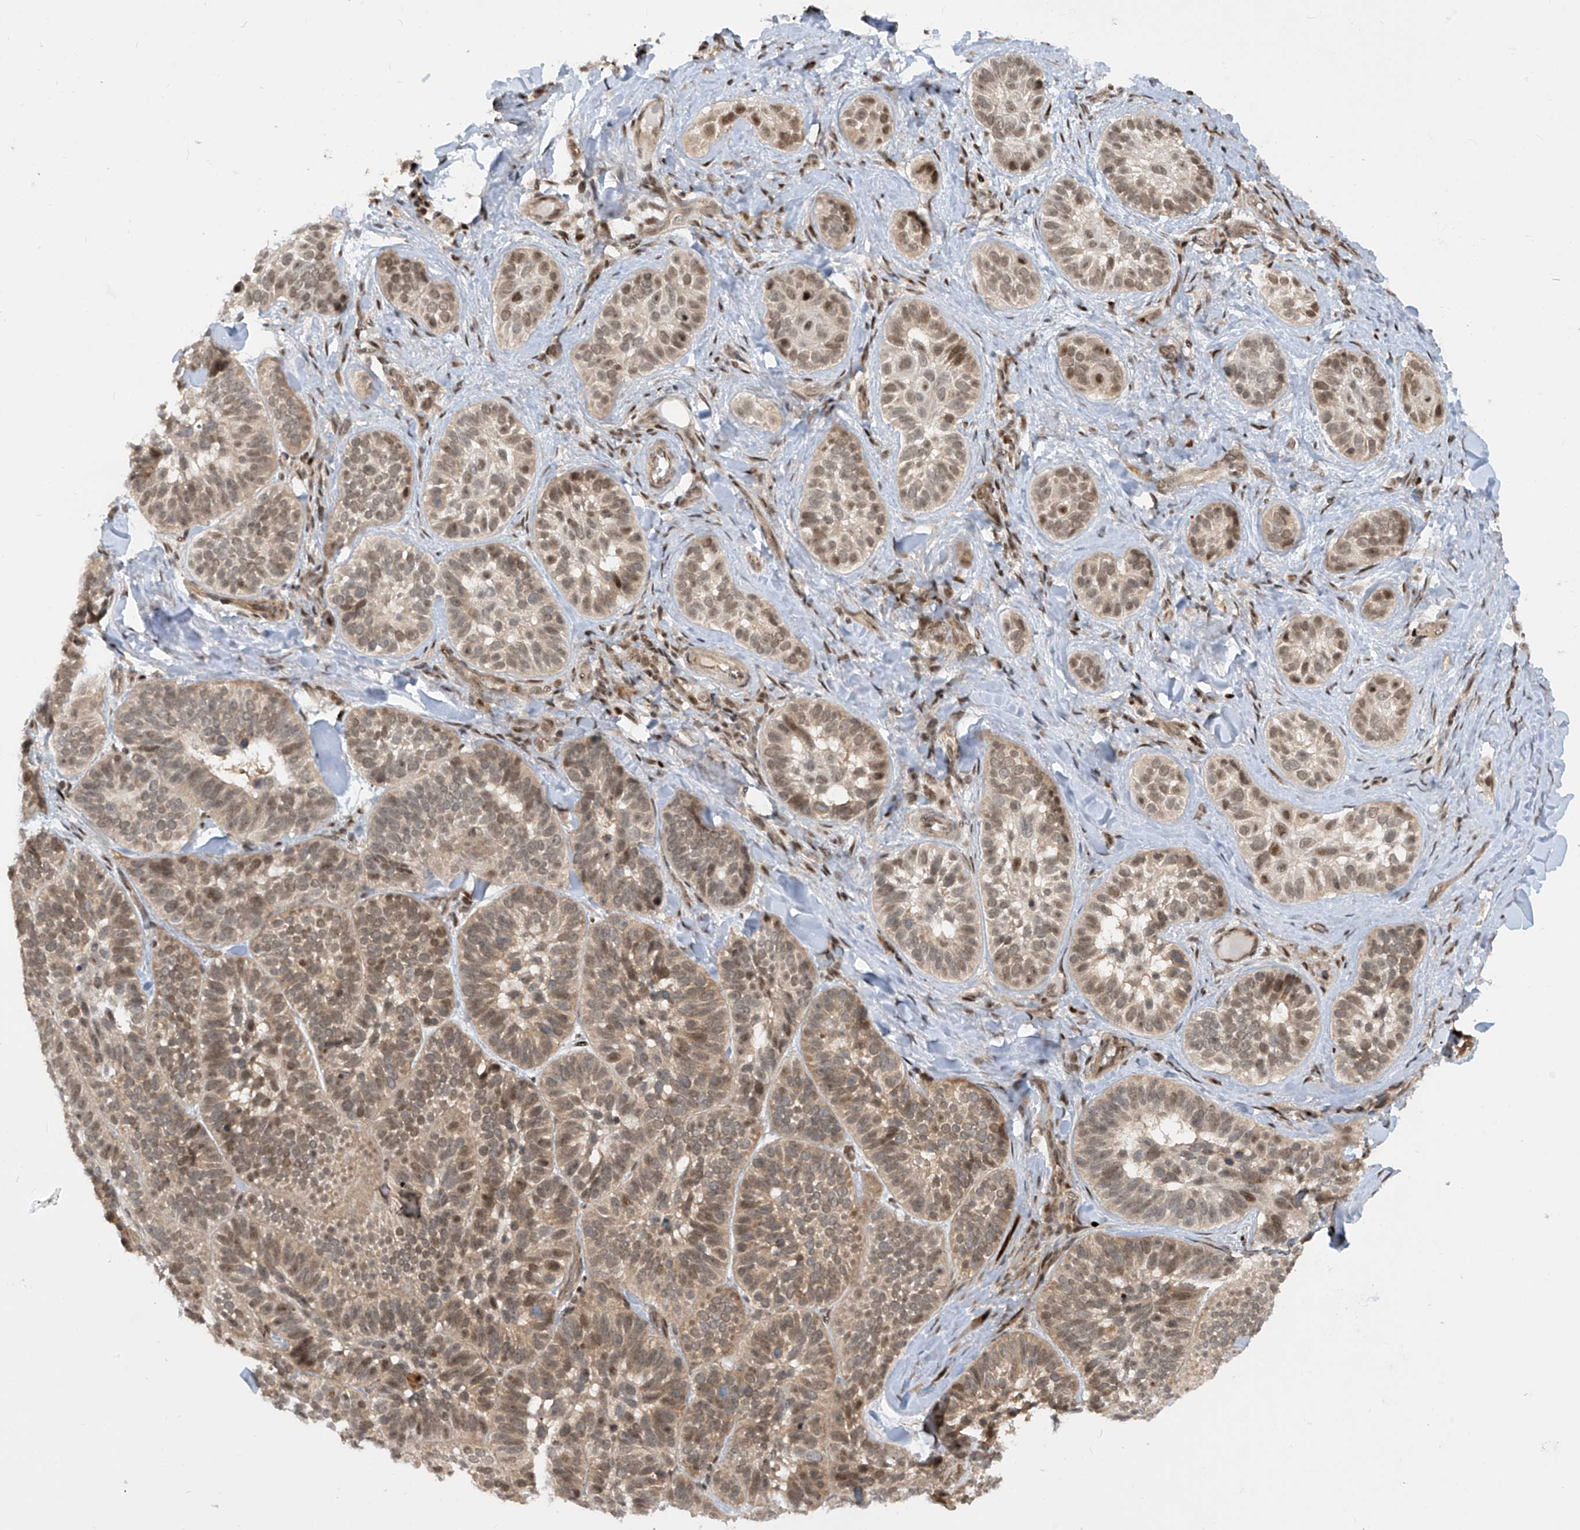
{"staining": {"intensity": "moderate", "quantity": "25%-75%", "location": "cytoplasmic/membranous,nuclear"}, "tissue": "skin cancer", "cell_type": "Tumor cells", "image_type": "cancer", "snomed": [{"axis": "morphology", "description": "Basal cell carcinoma"}, {"axis": "topography", "description": "Skin"}], "caption": "Immunohistochemical staining of skin cancer shows medium levels of moderate cytoplasmic/membranous and nuclear protein positivity in approximately 25%-75% of tumor cells.", "gene": "LAGE3", "patient": {"sex": "male", "age": 62}}